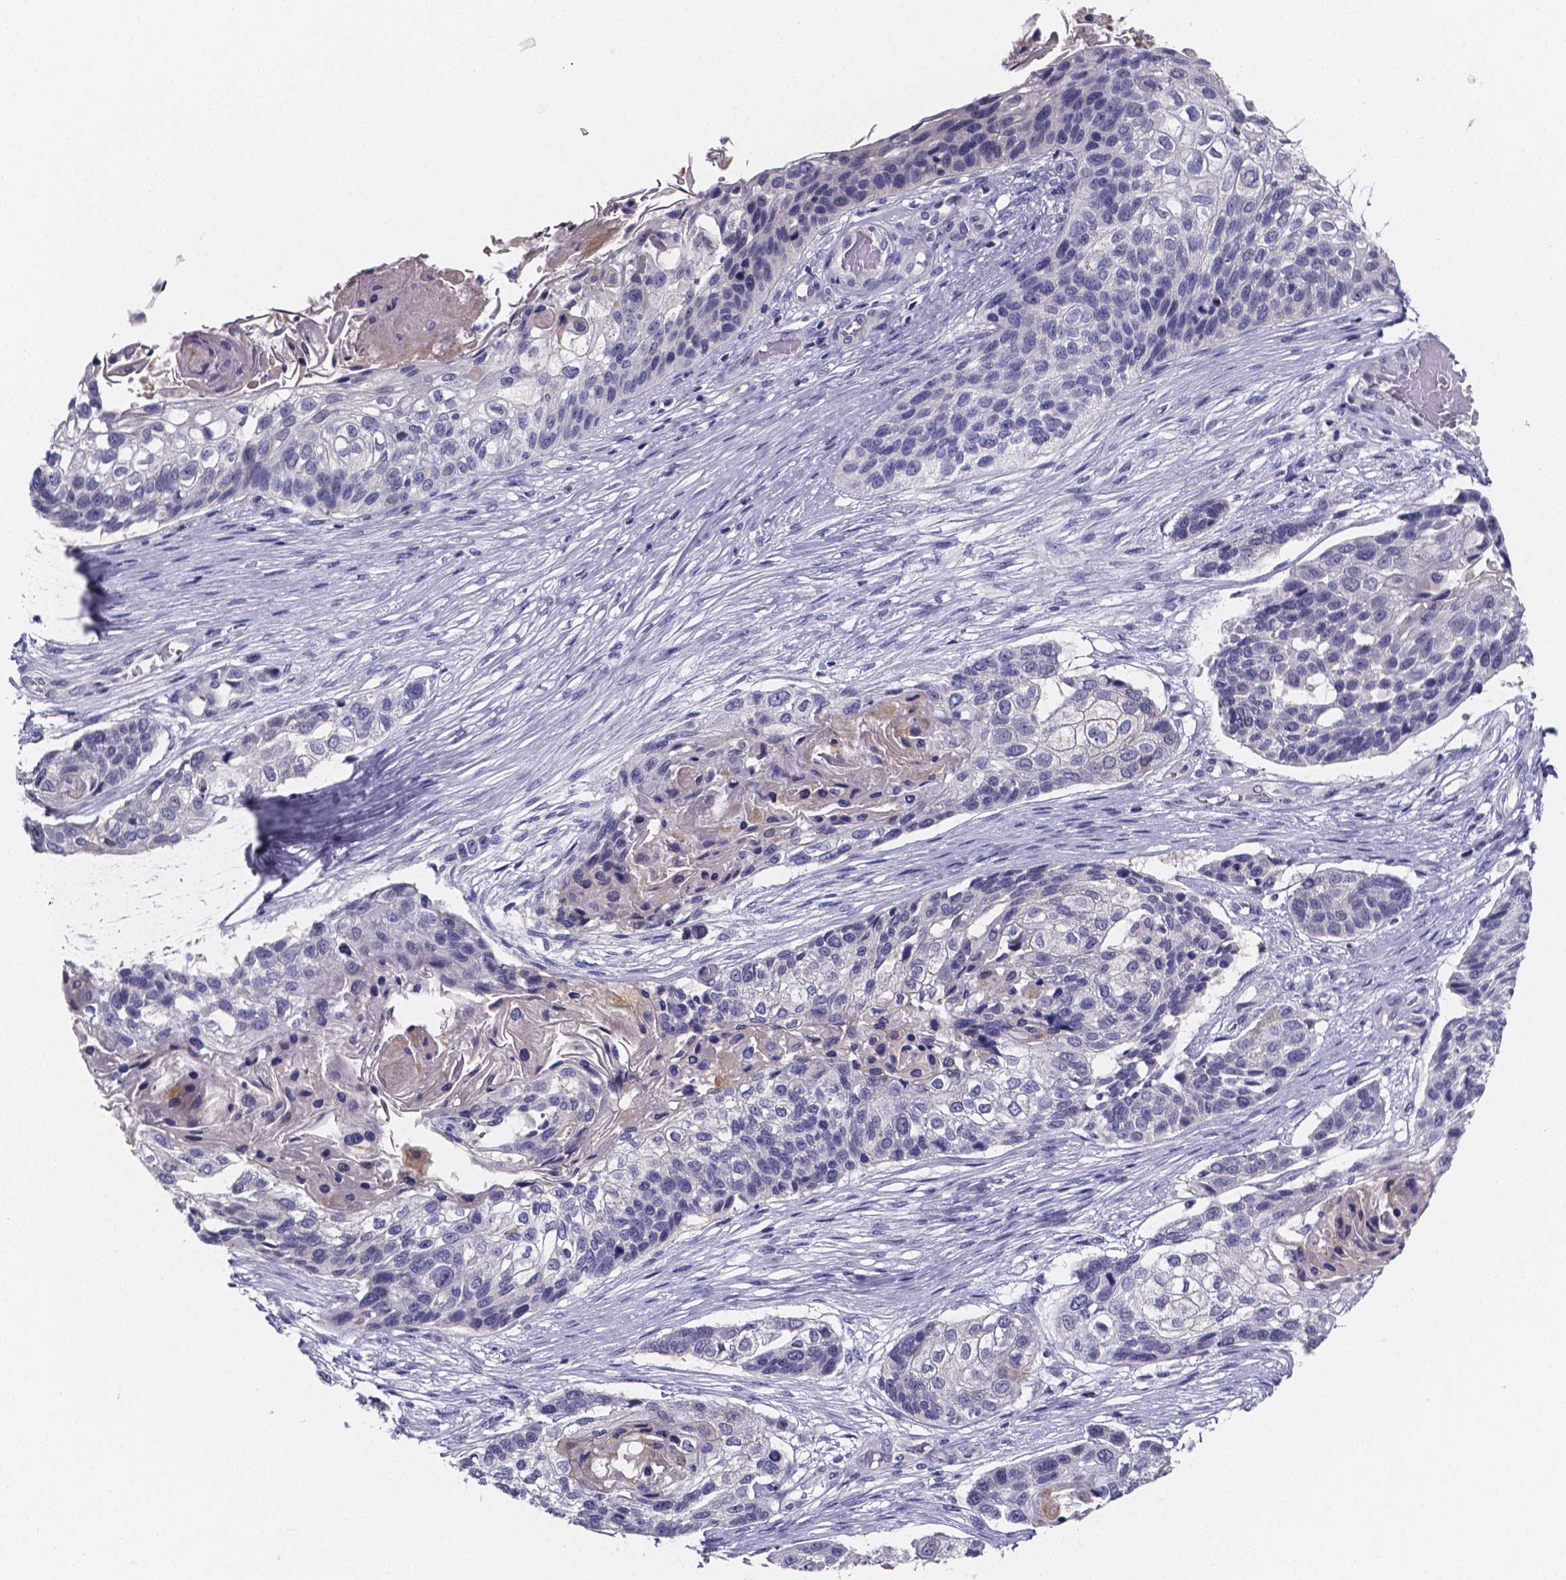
{"staining": {"intensity": "negative", "quantity": "none", "location": "none"}, "tissue": "lung cancer", "cell_type": "Tumor cells", "image_type": "cancer", "snomed": [{"axis": "morphology", "description": "Squamous cell carcinoma, NOS"}, {"axis": "topography", "description": "Lung"}], "caption": "Immunohistochemistry histopathology image of neoplastic tissue: squamous cell carcinoma (lung) stained with DAB exhibits no significant protein staining in tumor cells.", "gene": "IZUMO1", "patient": {"sex": "male", "age": 69}}